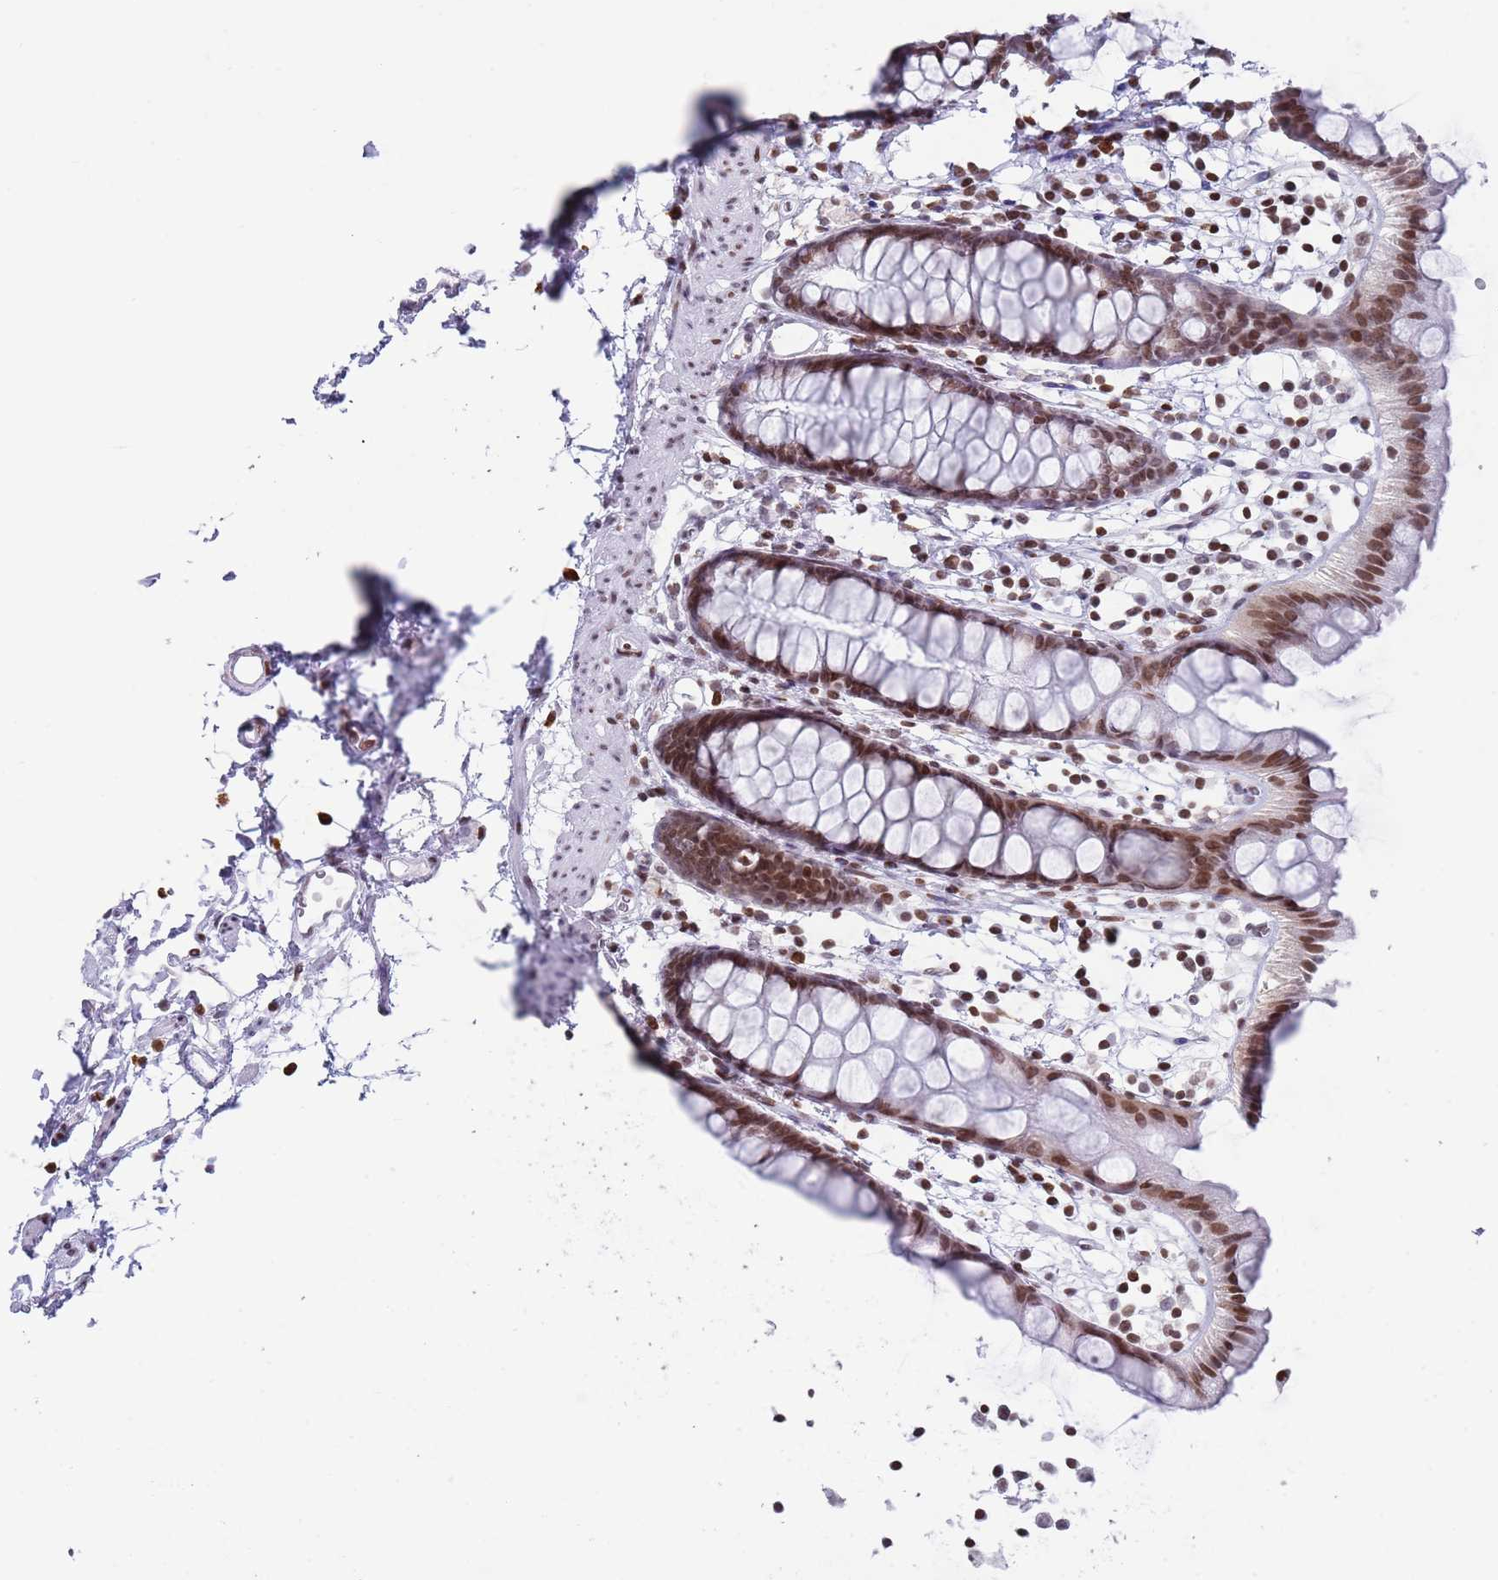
{"staining": {"intensity": "moderate", "quantity": ">75%", "location": "nuclear"}, "tissue": "rectum", "cell_type": "Glandular cells", "image_type": "normal", "snomed": [{"axis": "morphology", "description": "Normal tissue, NOS"}, {"axis": "topography", "description": "Rectum"}], "caption": "The micrograph demonstrates immunohistochemical staining of unremarkable rectum. There is moderate nuclear positivity is appreciated in approximately >75% of glandular cells. (DAB (3,3'-diaminobenzidine) IHC, brown staining for protein, blue staining for nuclei).", "gene": "ENSG00000285547", "patient": {"sex": "female", "age": 65}}